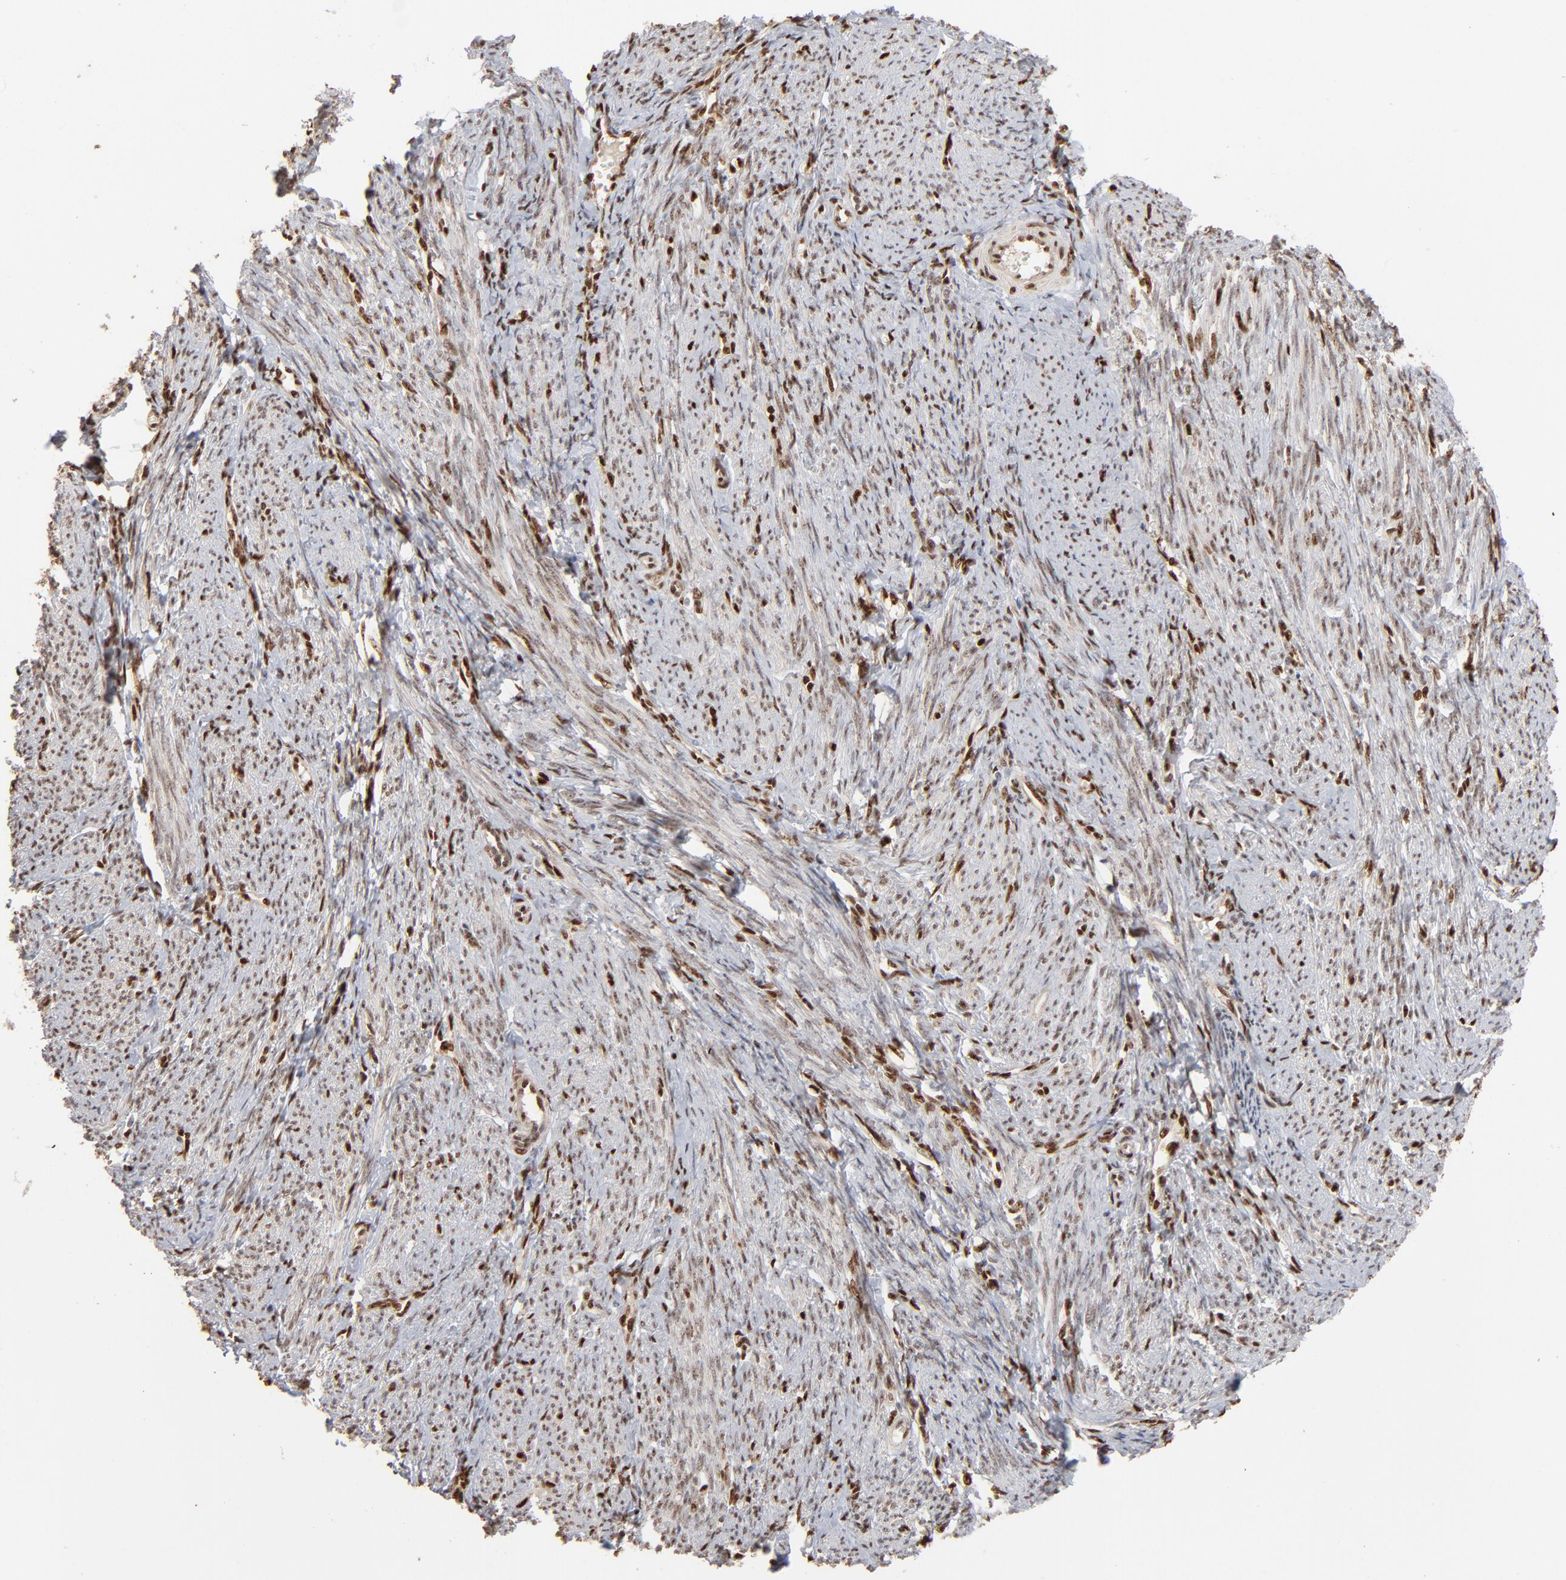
{"staining": {"intensity": "weak", "quantity": "25%-75%", "location": "nuclear"}, "tissue": "smooth muscle", "cell_type": "Smooth muscle cells", "image_type": "normal", "snomed": [{"axis": "morphology", "description": "Normal tissue, NOS"}, {"axis": "topography", "description": "Smooth muscle"}, {"axis": "topography", "description": "Cervix"}], "caption": "Smooth muscle cells demonstrate low levels of weak nuclear staining in about 25%-75% of cells in unremarkable smooth muscle.", "gene": "NFIB", "patient": {"sex": "female", "age": 70}}